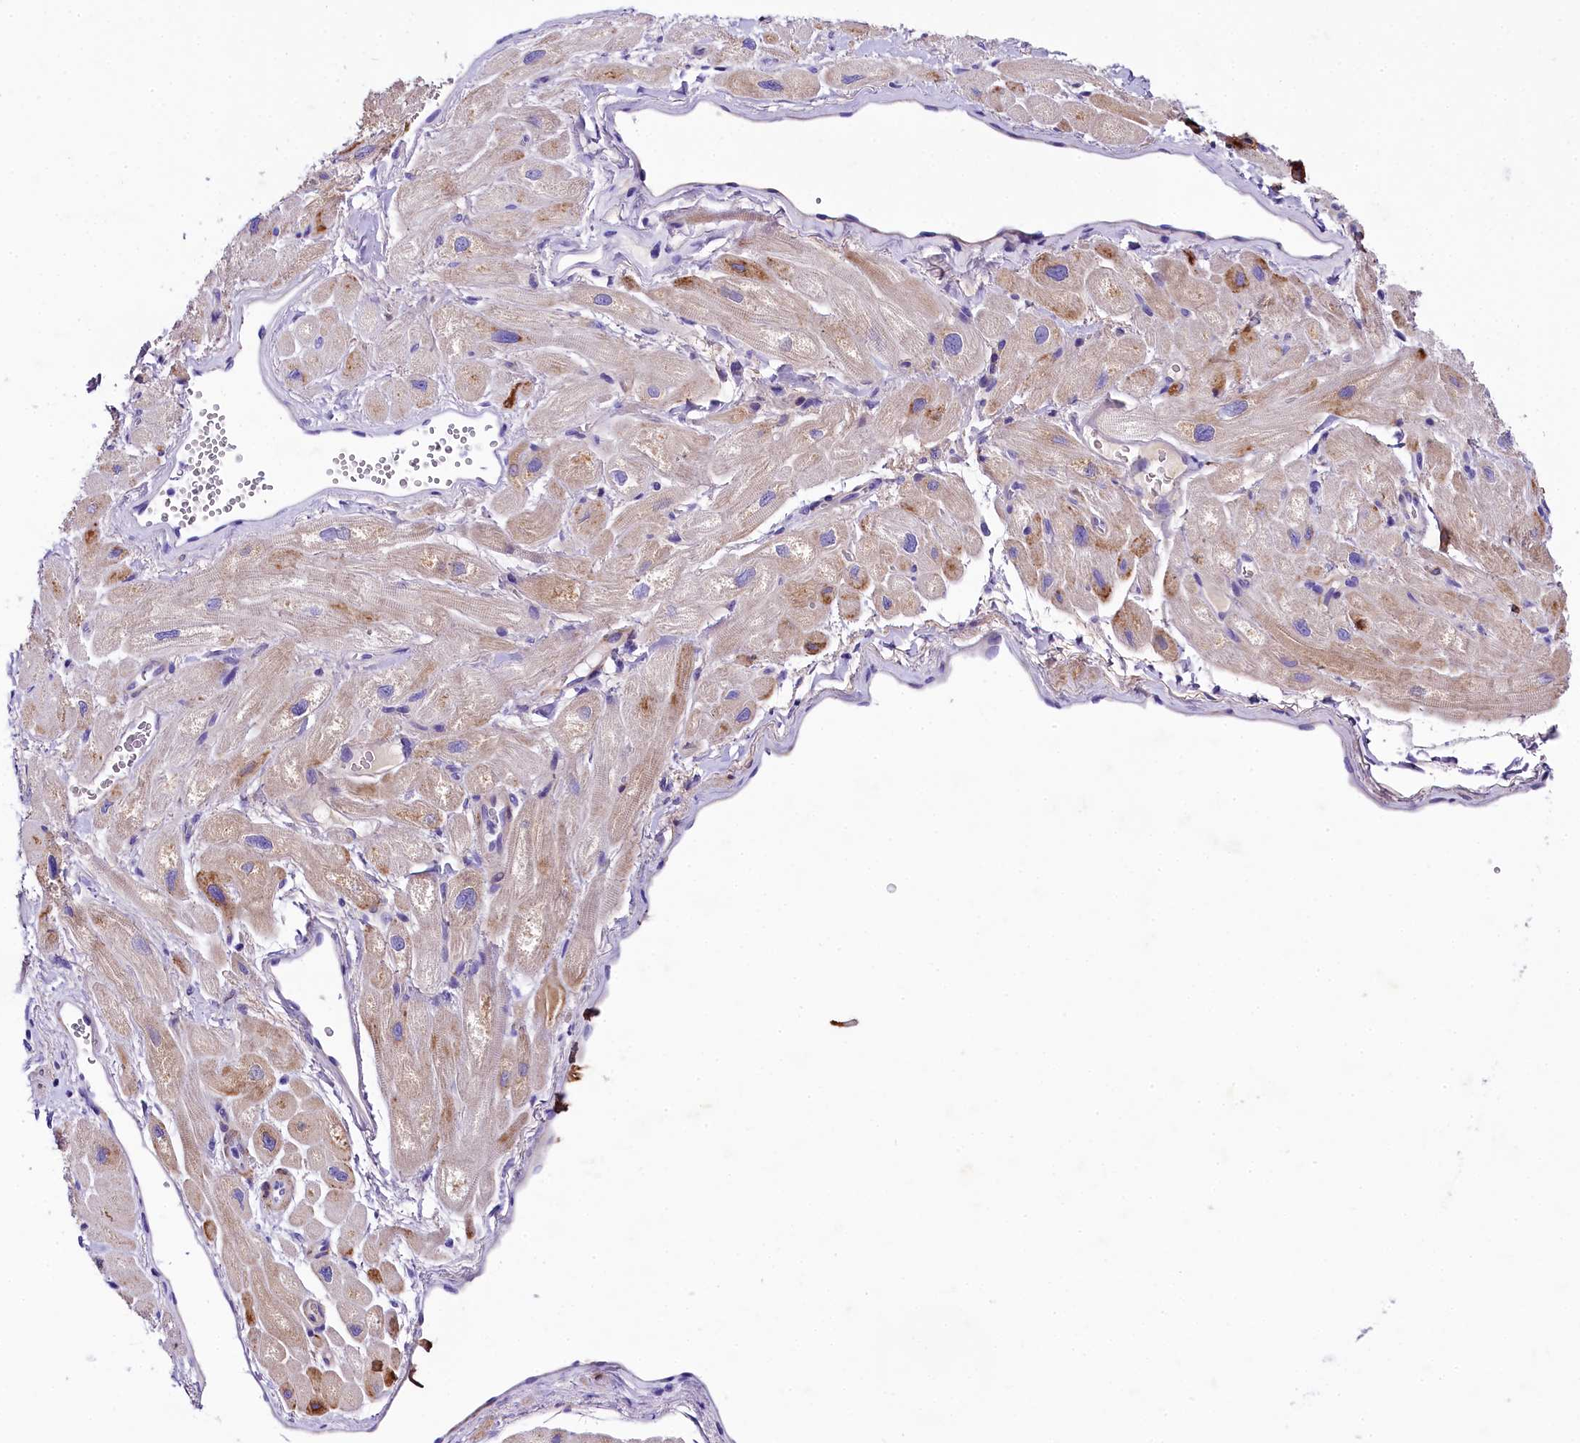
{"staining": {"intensity": "moderate", "quantity": "<25%", "location": "cytoplasmic/membranous"}, "tissue": "heart muscle", "cell_type": "Cardiomyocytes", "image_type": "normal", "snomed": [{"axis": "morphology", "description": "Normal tissue, NOS"}, {"axis": "topography", "description": "Heart"}], "caption": "This is a micrograph of IHC staining of normal heart muscle, which shows moderate positivity in the cytoplasmic/membranous of cardiomyocytes.", "gene": "SOD3", "patient": {"sex": "male", "age": 65}}